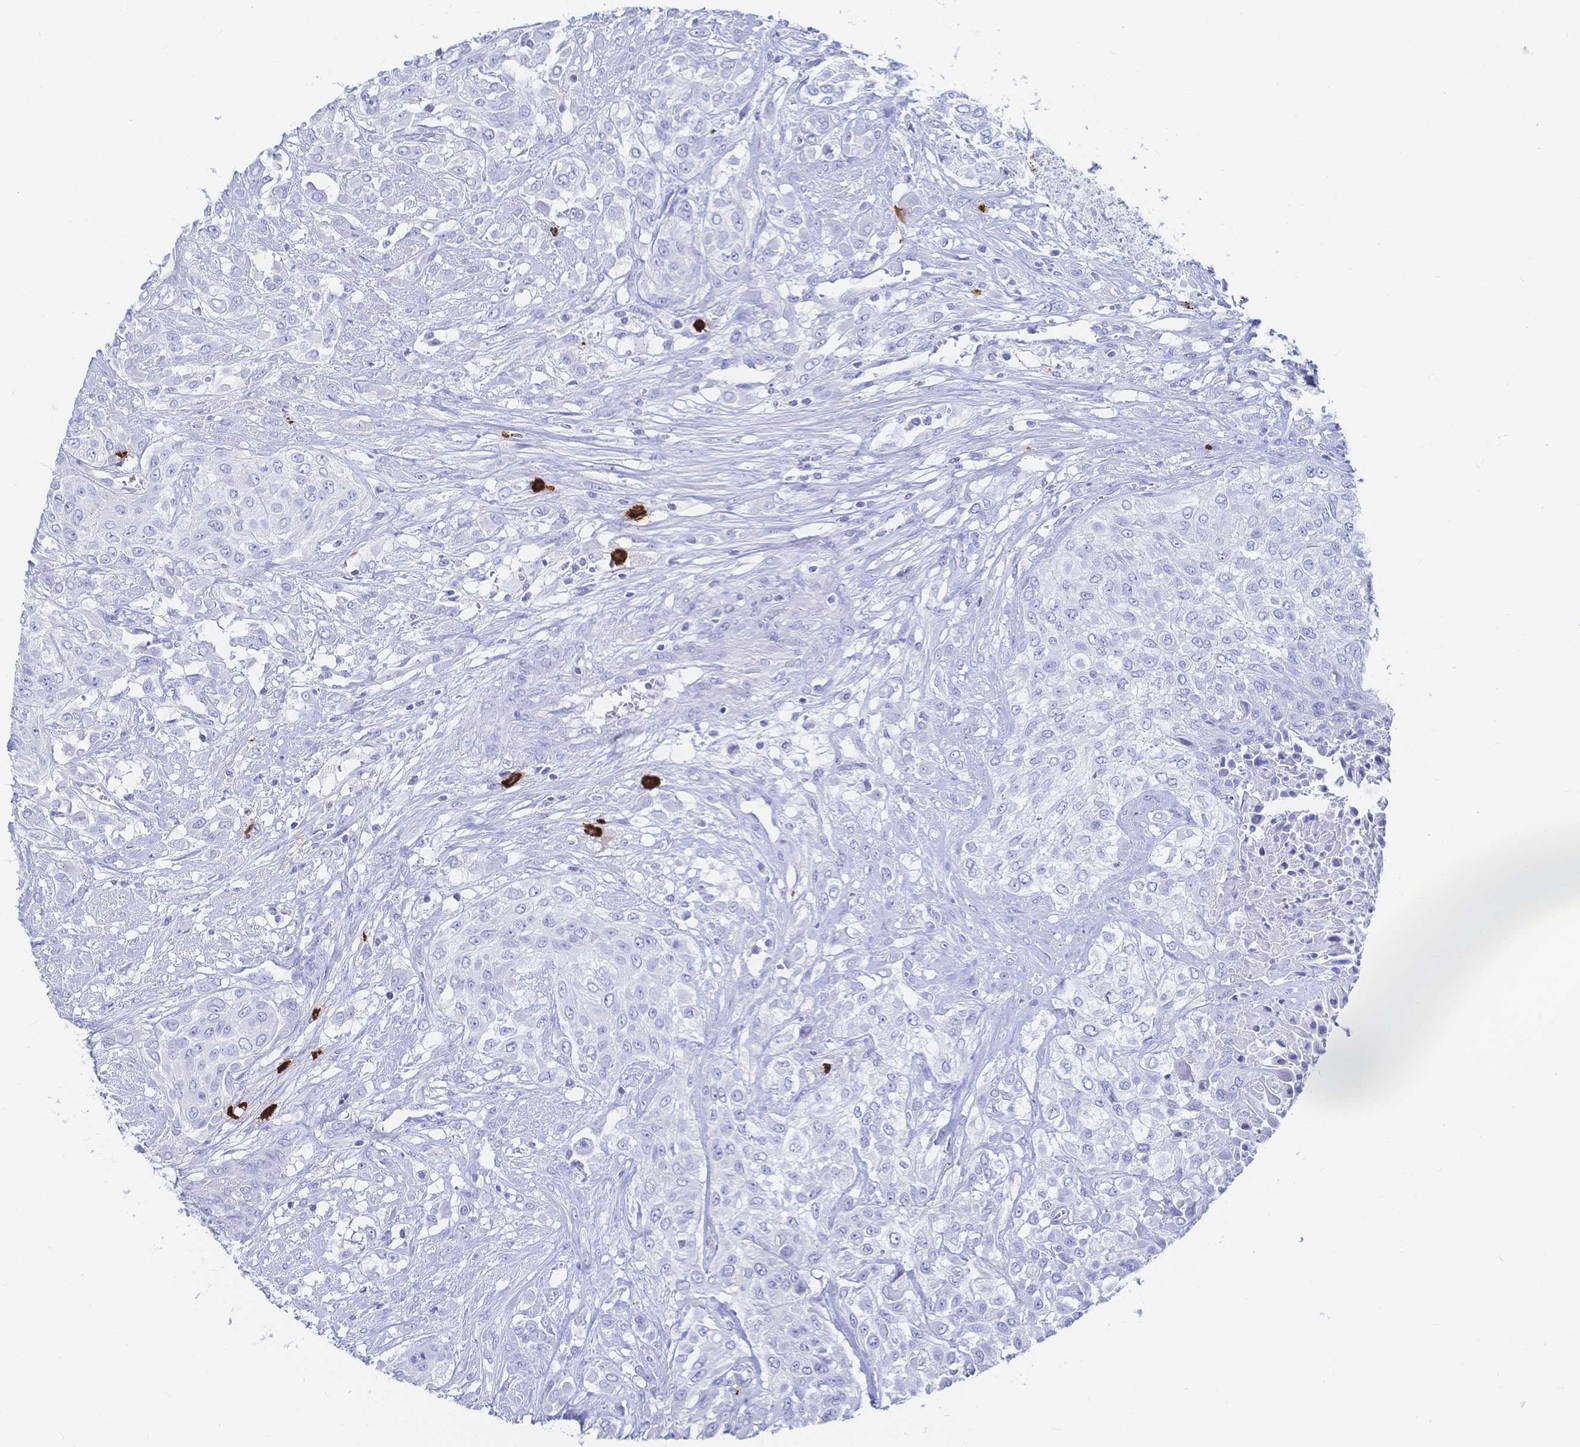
{"staining": {"intensity": "negative", "quantity": "none", "location": "none"}, "tissue": "urothelial cancer", "cell_type": "Tumor cells", "image_type": "cancer", "snomed": [{"axis": "morphology", "description": "Urothelial carcinoma, High grade"}, {"axis": "topography", "description": "Urinary bladder"}], "caption": "High magnification brightfield microscopy of urothelial carcinoma (high-grade) stained with DAB (brown) and counterstained with hematoxylin (blue): tumor cells show no significant staining.", "gene": "IL2RB", "patient": {"sex": "male", "age": 57}}